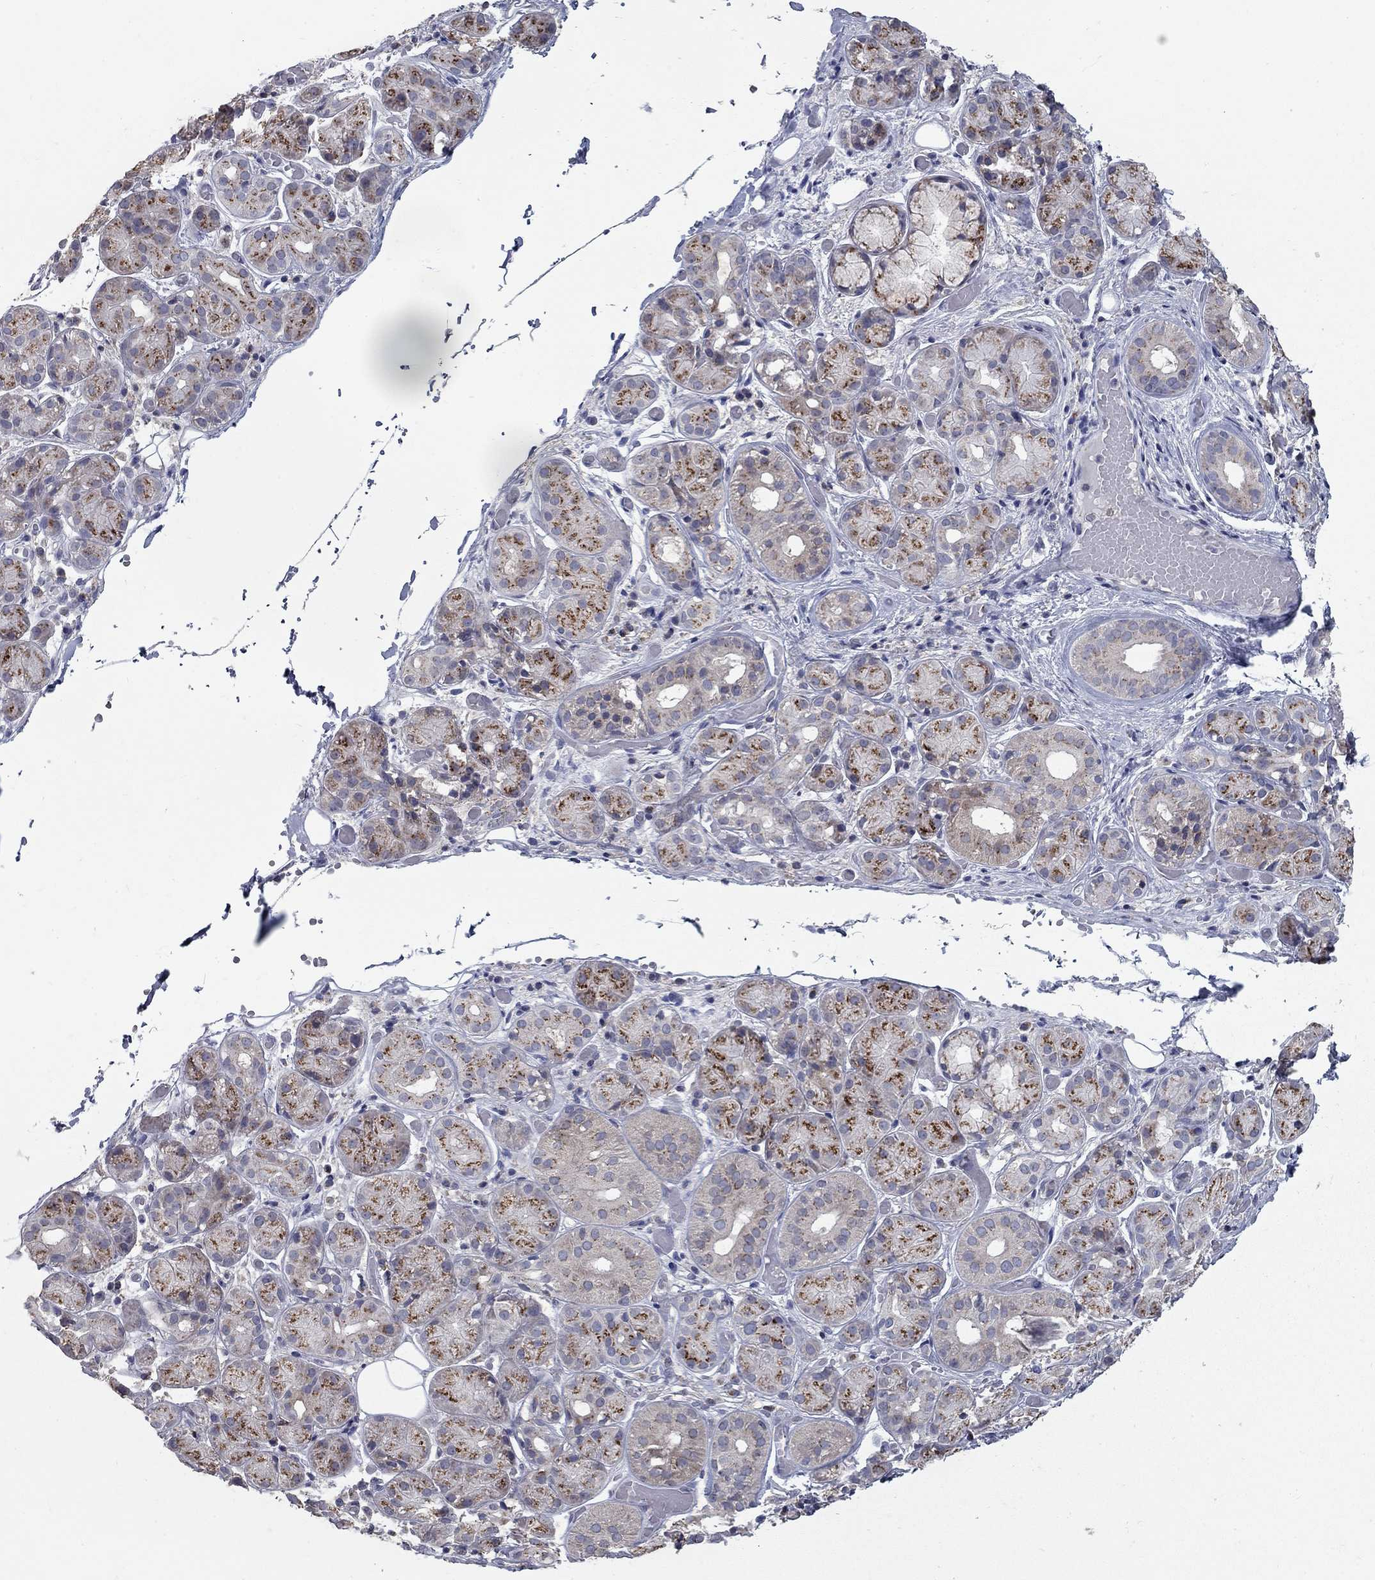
{"staining": {"intensity": "strong", "quantity": "25%-75%", "location": "cytoplasmic/membranous"}, "tissue": "salivary gland", "cell_type": "Glandular cells", "image_type": "normal", "snomed": [{"axis": "morphology", "description": "Normal tissue, NOS"}, {"axis": "topography", "description": "Salivary gland"}, {"axis": "topography", "description": "Peripheral nerve tissue"}], "caption": "IHC of benign human salivary gland reveals high levels of strong cytoplasmic/membranous expression in about 25%-75% of glandular cells. (Brightfield microscopy of DAB IHC at high magnification).", "gene": "KIAA0319L", "patient": {"sex": "male", "age": 71}}